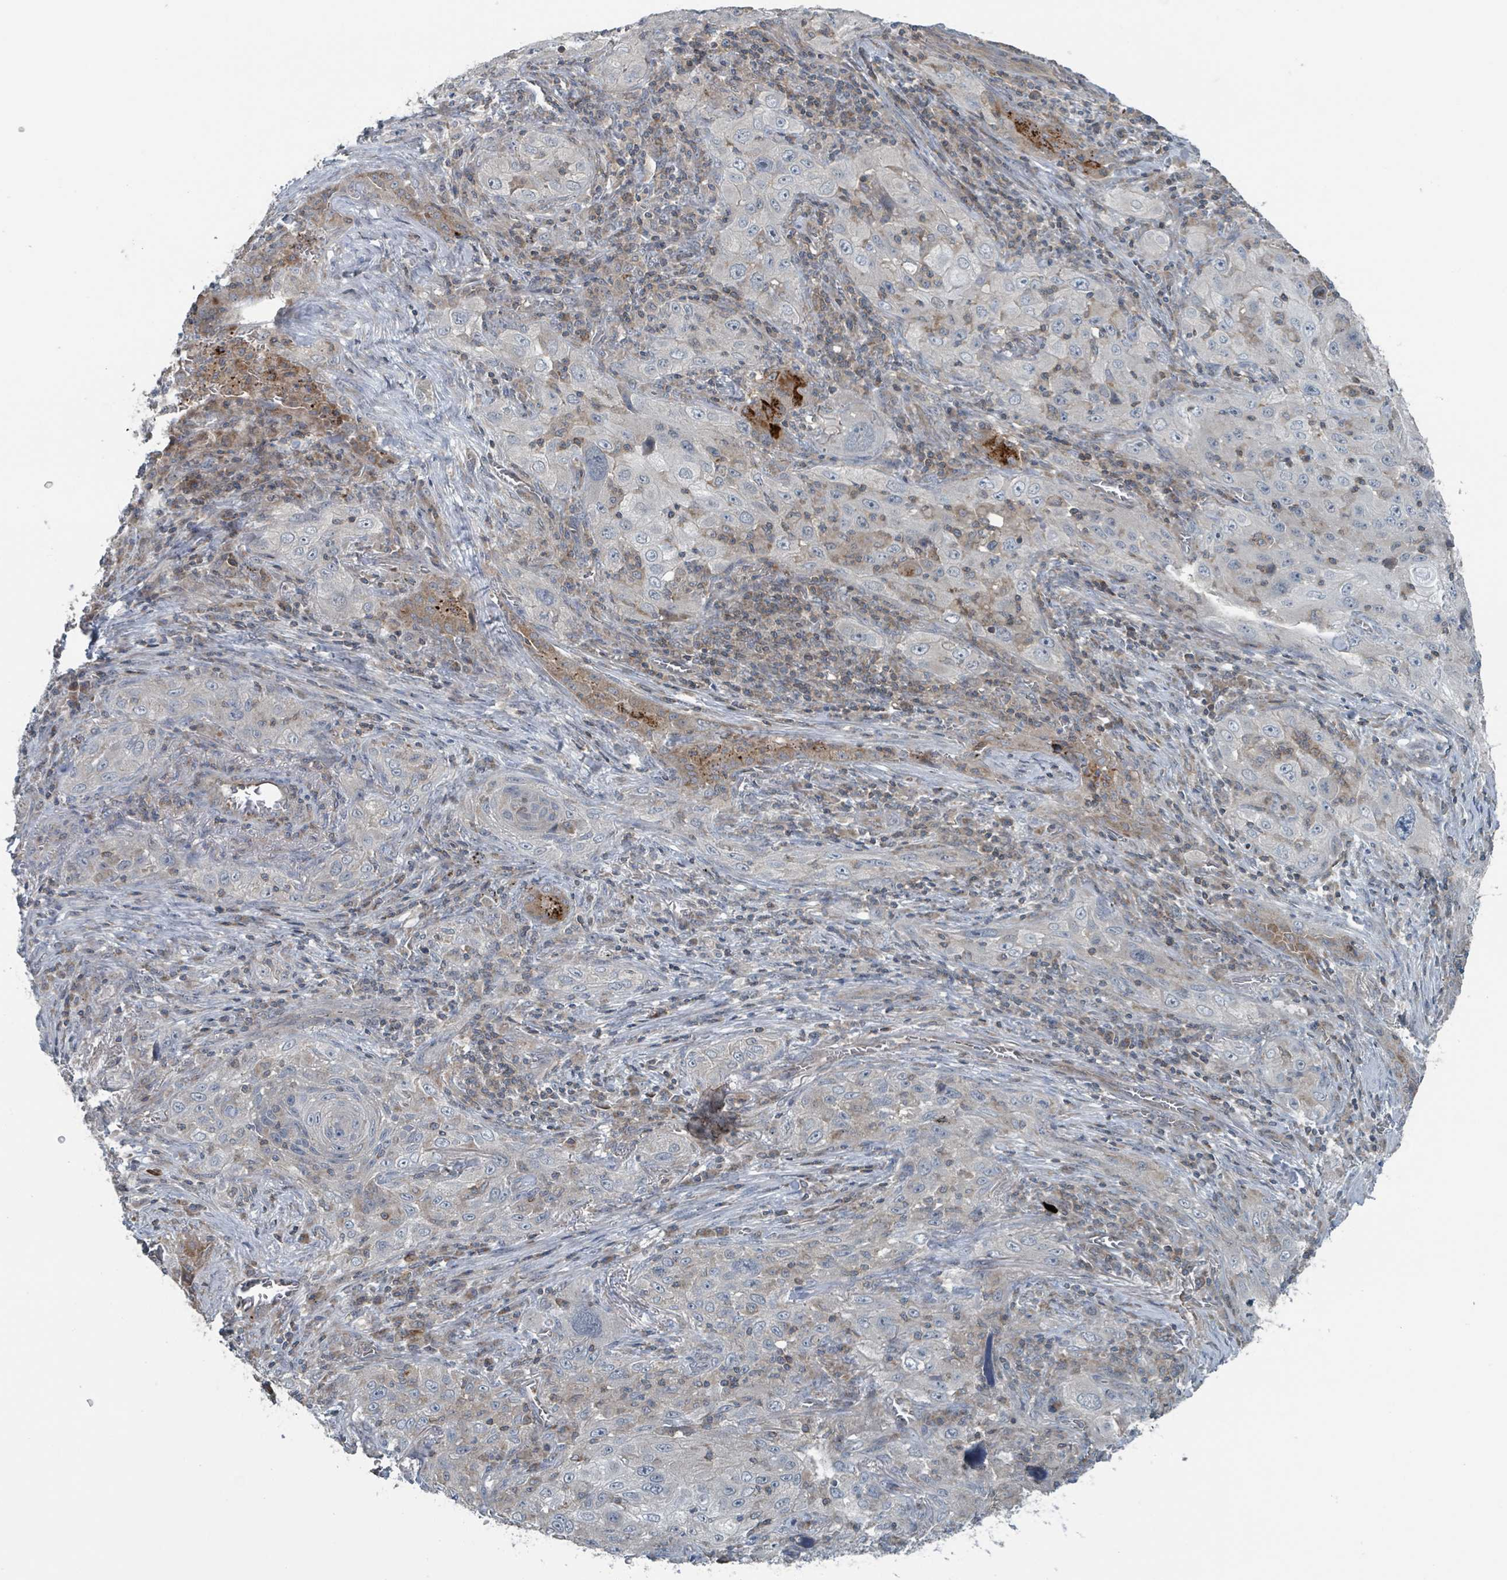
{"staining": {"intensity": "negative", "quantity": "none", "location": "none"}, "tissue": "lung cancer", "cell_type": "Tumor cells", "image_type": "cancer", "snomed": [{"axis": "morphology", "description": "Squamous cell carcinoma, NOS"}, {"axis": "topography", "description": "Lung"}], "caption": "Lung cancer was stained to show a protein in brown. There is no significant staining in tumor cells.", "gene": "ACBD4", "patient": {"sex": "female", "age": 69}}